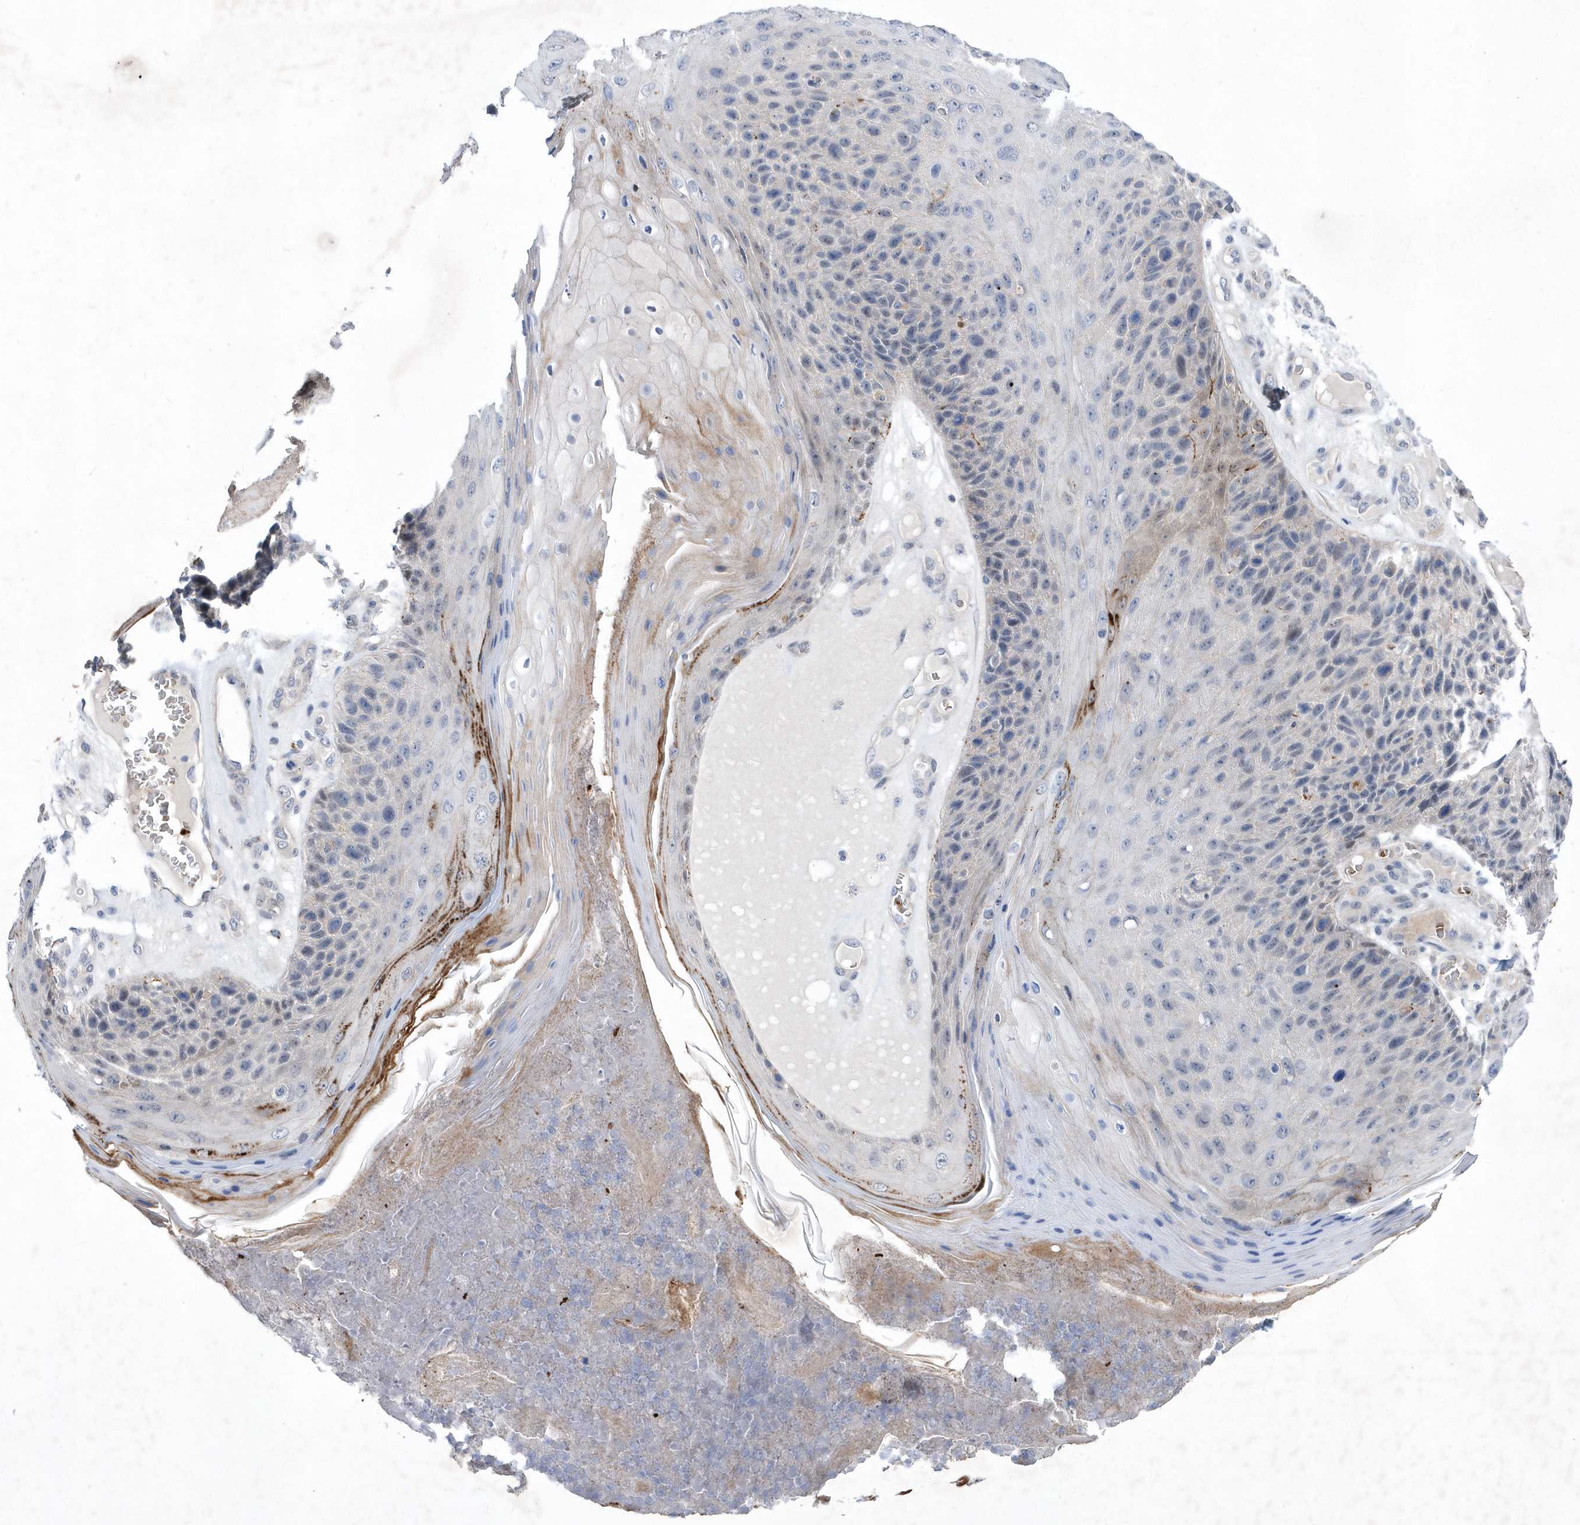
{"staining": {"intensity": "negative", "quantity": "none", "location": "none"}, "tissue": "skin cancer", "cell_type": "Tumor cells", "image_type": "cancer", "snomed": [{"axis": "morphology", "description": "Squamous cell carcinoma, NOS"}, {"axis": "topography", "description": "Skin"}], "caption": "IHC image of skin cancer stained for a protein (brown), which shows no expression in tumor cells. (DAB (3,3'-diaminobenzidine) immunohistochemistry with hematoxylin counter stain).", "gene": "ZNF875", "patient": {"sex": "female", "age": 88}}